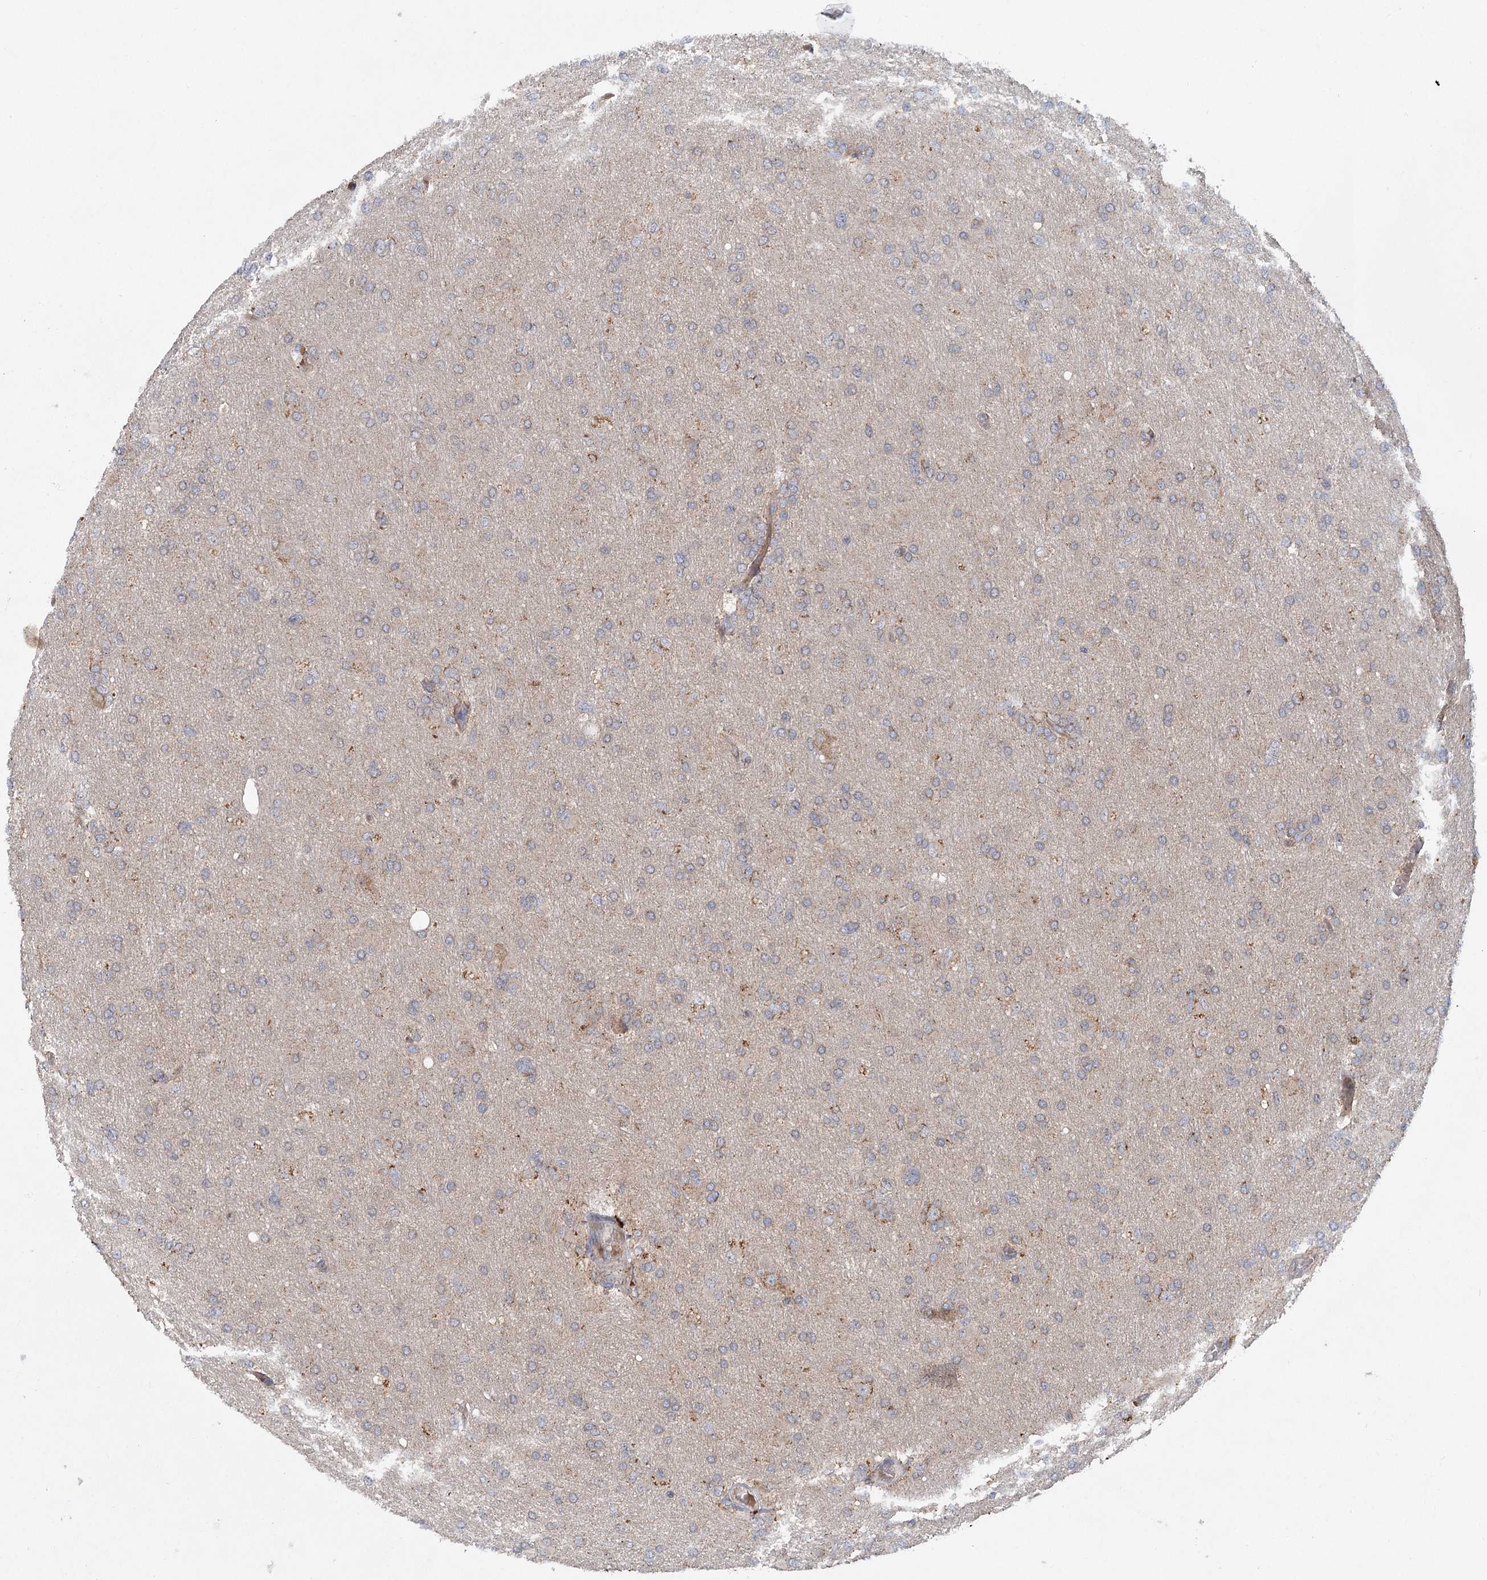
{"staining": {"intensity": "moderate", "quantity": "<25%", "location": "cytoplasmic/membranous"}, "tissue": "glioma", "cell_type": "Tumor cells", "image_type": "cancer", "snomed": [{"axis": "morphology", "description": "Glioma, malignant, High grade"}, {"axis": "topography", "description": "Cerebral cortex"}], "caption": "Human glioma stained for a protein (brown) shows moderate cytoplasmic/membranous positive staining in about <25% of tumor cells.", "gene": "PYROXD2", "patient": {"sex": "female", "age": 36}}